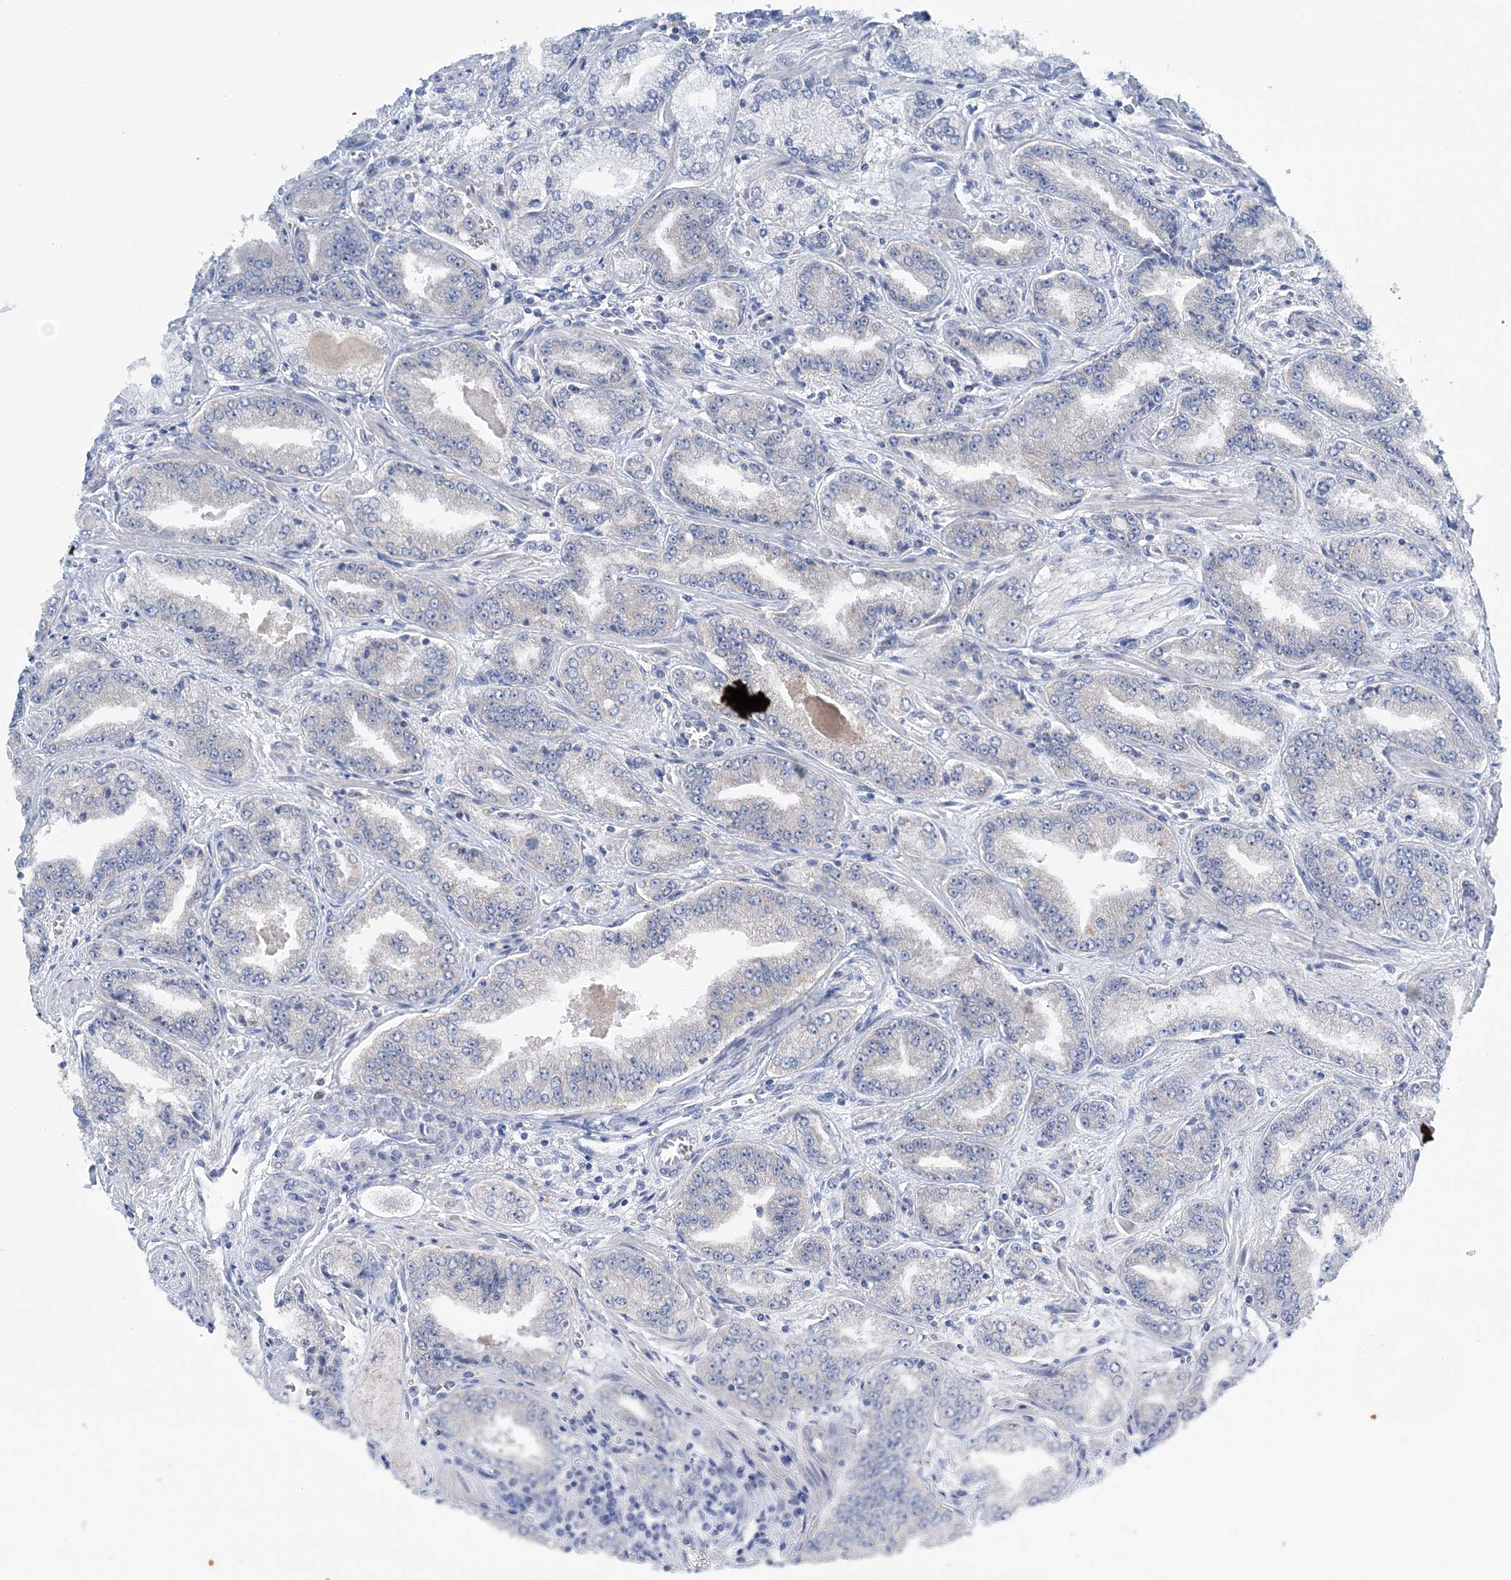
{"staining": {"intensity": "negative", "quantity": "none", "location": "none"}, "tissue": "prostate cancer", "cell_type": "Tumor cells", "image_type": "cancer", "snomed": [{"axis": "morphology", "description": "Adenocarcinoma, High grade"}, {"axis": "topography", "description": "Prostate"}], "caption": "There is no significant staining in tumor cells of prostate high-grade adenocarcinoma. Nuclei are stained in blue.", "gene": "COPE", "patient": {"sex": "male", "age": 71}}